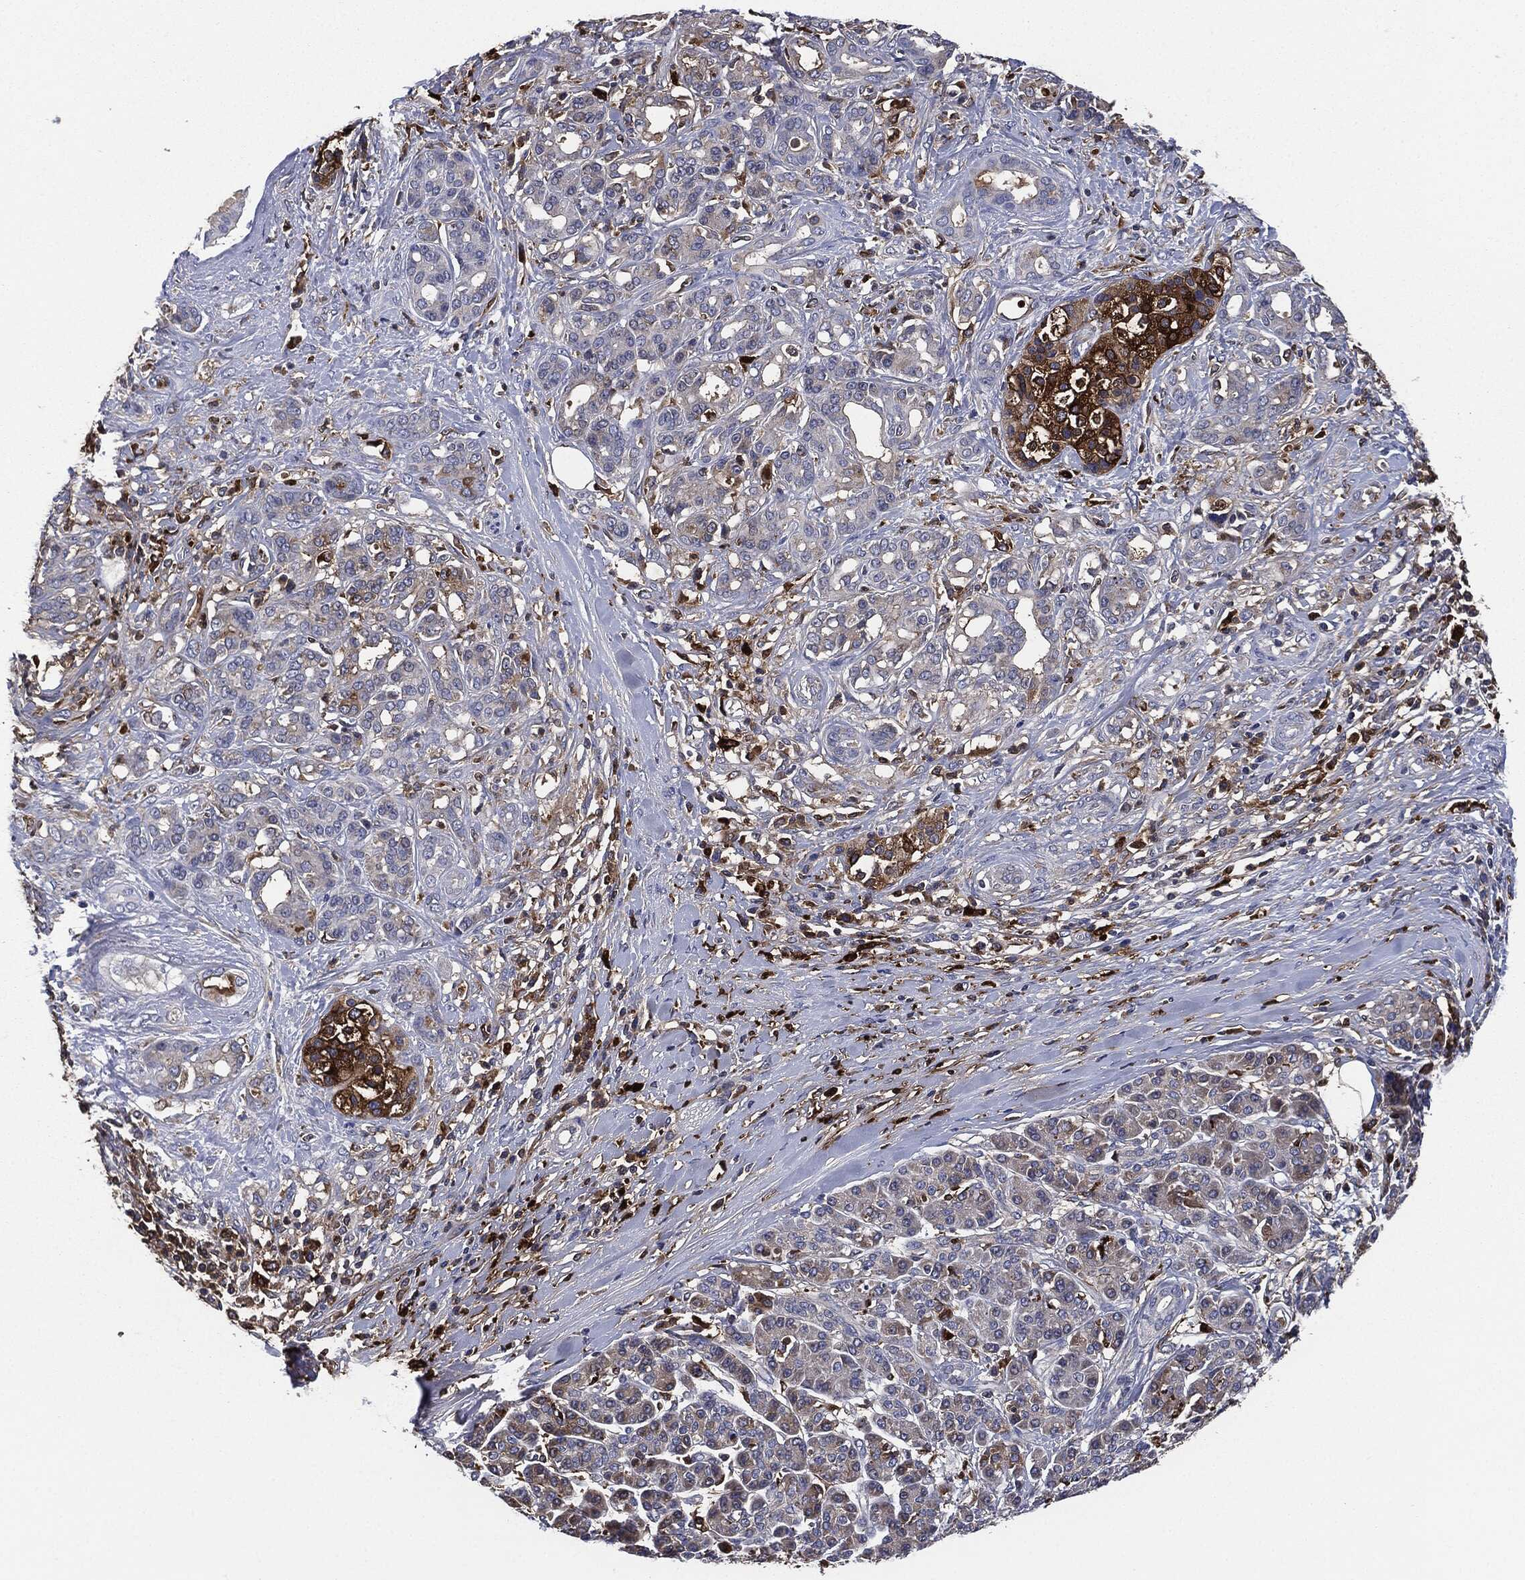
{"staining": {"intensity": "moderate", "quantity": "<25%", "location": "cytoplasmic/membranous"}, "tissue": "pancreatic cancer", "cell_type": "Tumor cells", "image_type": "cancer", "snomed": [{"axis": "morphology", "description": "Adenocarcinoma, NOS"}, {"axis": "topography", "description": "Pancreas"}], "caption": "Immunohistochemical staining of human pancreatic cancer displays low levels of moderate cytoplasmic/membranous staining in approximately <25% of tumor cells. (DAB IHC with brightfield microscopy, high magnification).", "gene": "TMEM11", "patient": {"sex": "female", "age": 56}}